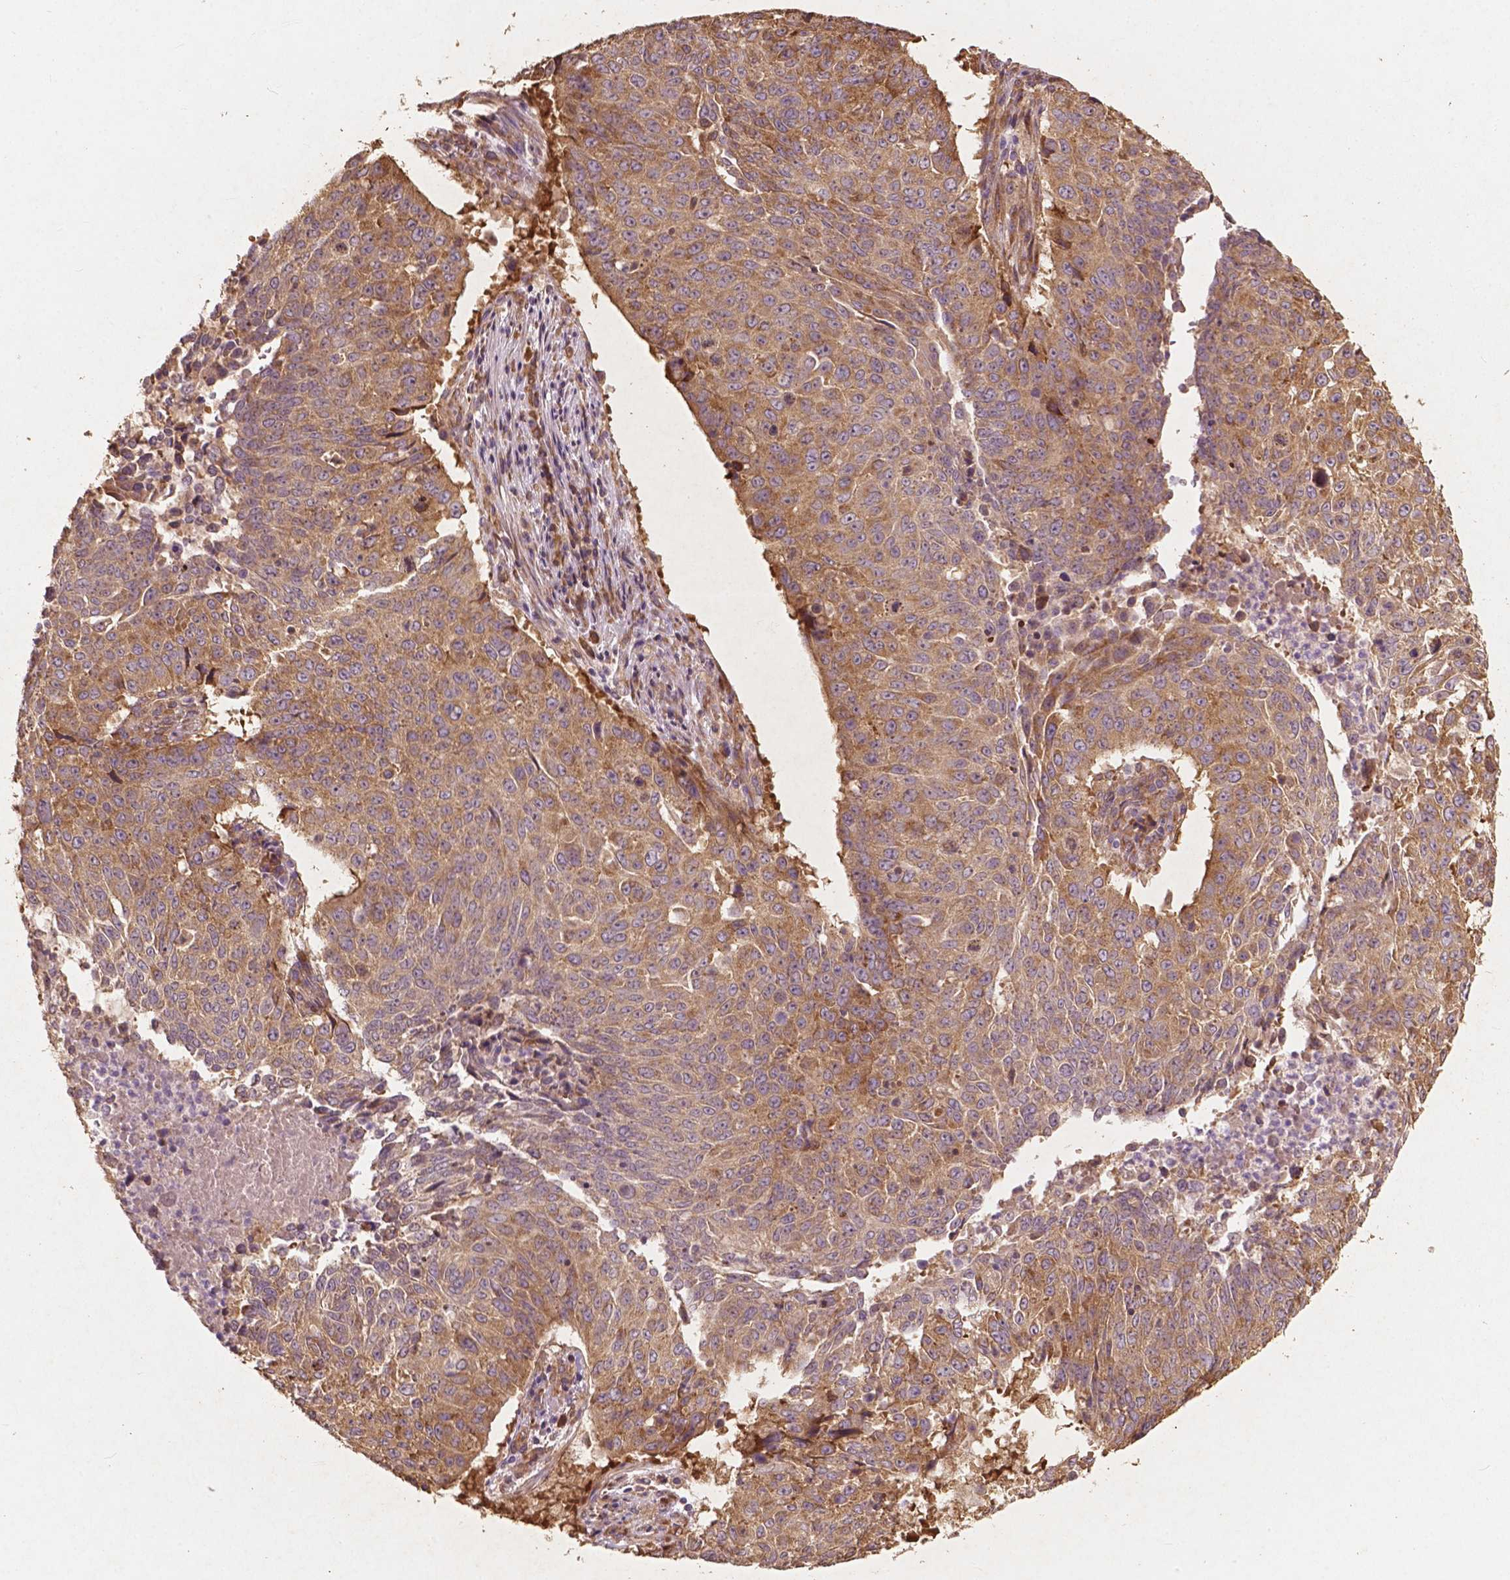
{"staining": {"intensity": "moderate", "quantity": ">75%", "location": "cytoplasmic/membranous"}, "tissue": "lung cancer", "cell_type": "Tumor cells", "image_type": "cancer", "snomed": [{"axis": "morphology", "description": "Normal tissue, NOS"}, {"axis": "morphology", "description": "Squamous cell carcinoma, NOS"}, {"axis": "topography", "description": "Bronchus"}, {"axis": "topography", "description": "Lung"}], "caption": "This photomicrograph reveals lung squamous cell carcinoma stained with IHC to label a protein in brown. The cytoplasmic/membranous of tumor cells show moderate positivity for the protein. Nuclei are counter-stained blue.", "gene": "G3BP1", "patient": {"sex": "male", "age": 64}}